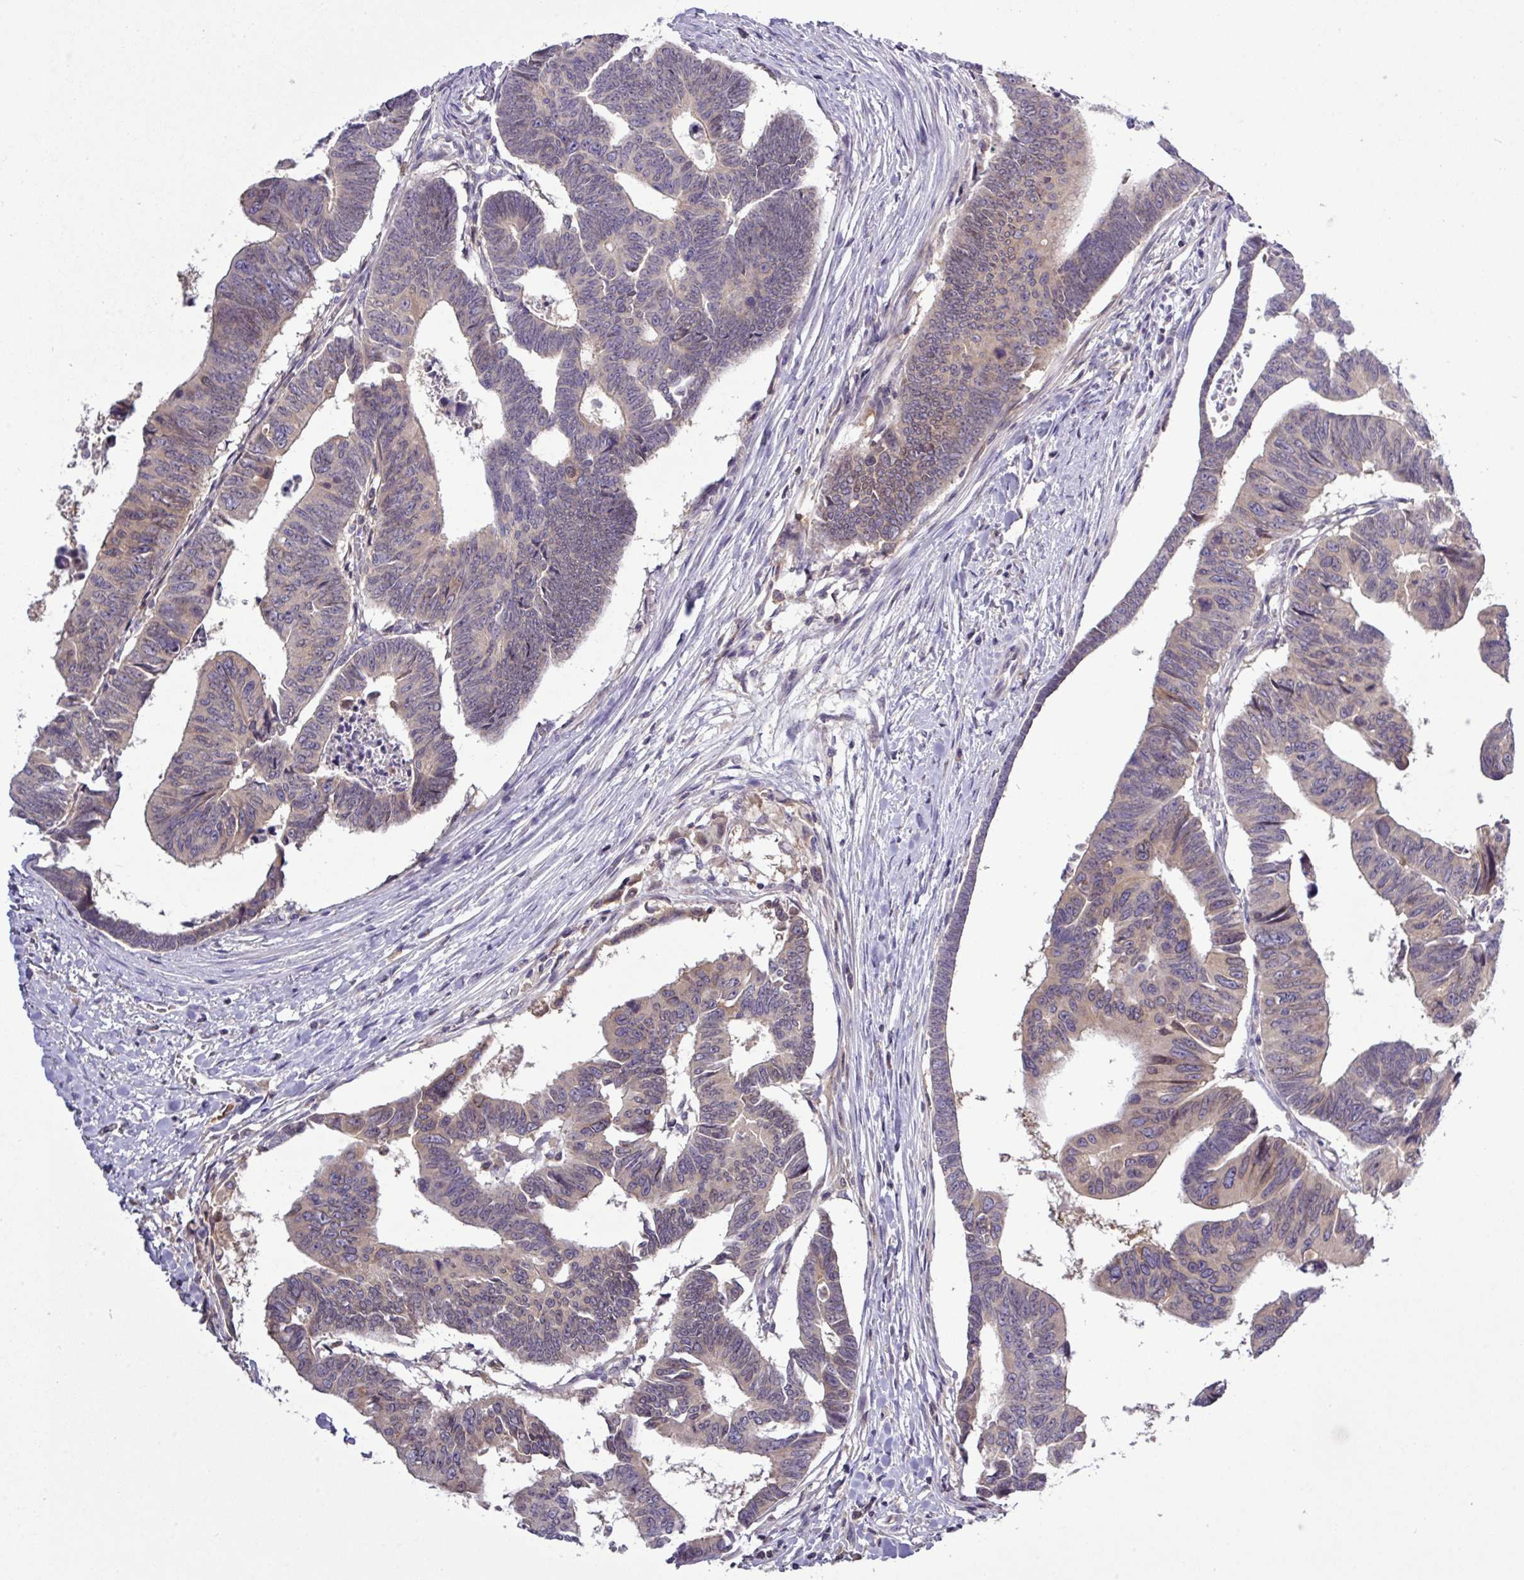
{"staining": {"intensity": "weak", "quantity": "<25%", "location": "cytoplasmic/membranous"}, "tissue": "colorectal cancer", "cell_type": "Tumor cells", "image_type": "cancer", "snomed": [{"axis": "morphology", "description": "Adenocarcinoma, NOS"}, {"axis": "topography", "description": "Rectum"}], "caption": "Tumor cells show no significant protein staining in adenocarcinoma (colorectal).", "gene": "TMEM62", "patient": {"sex": "female", "age": 65}}